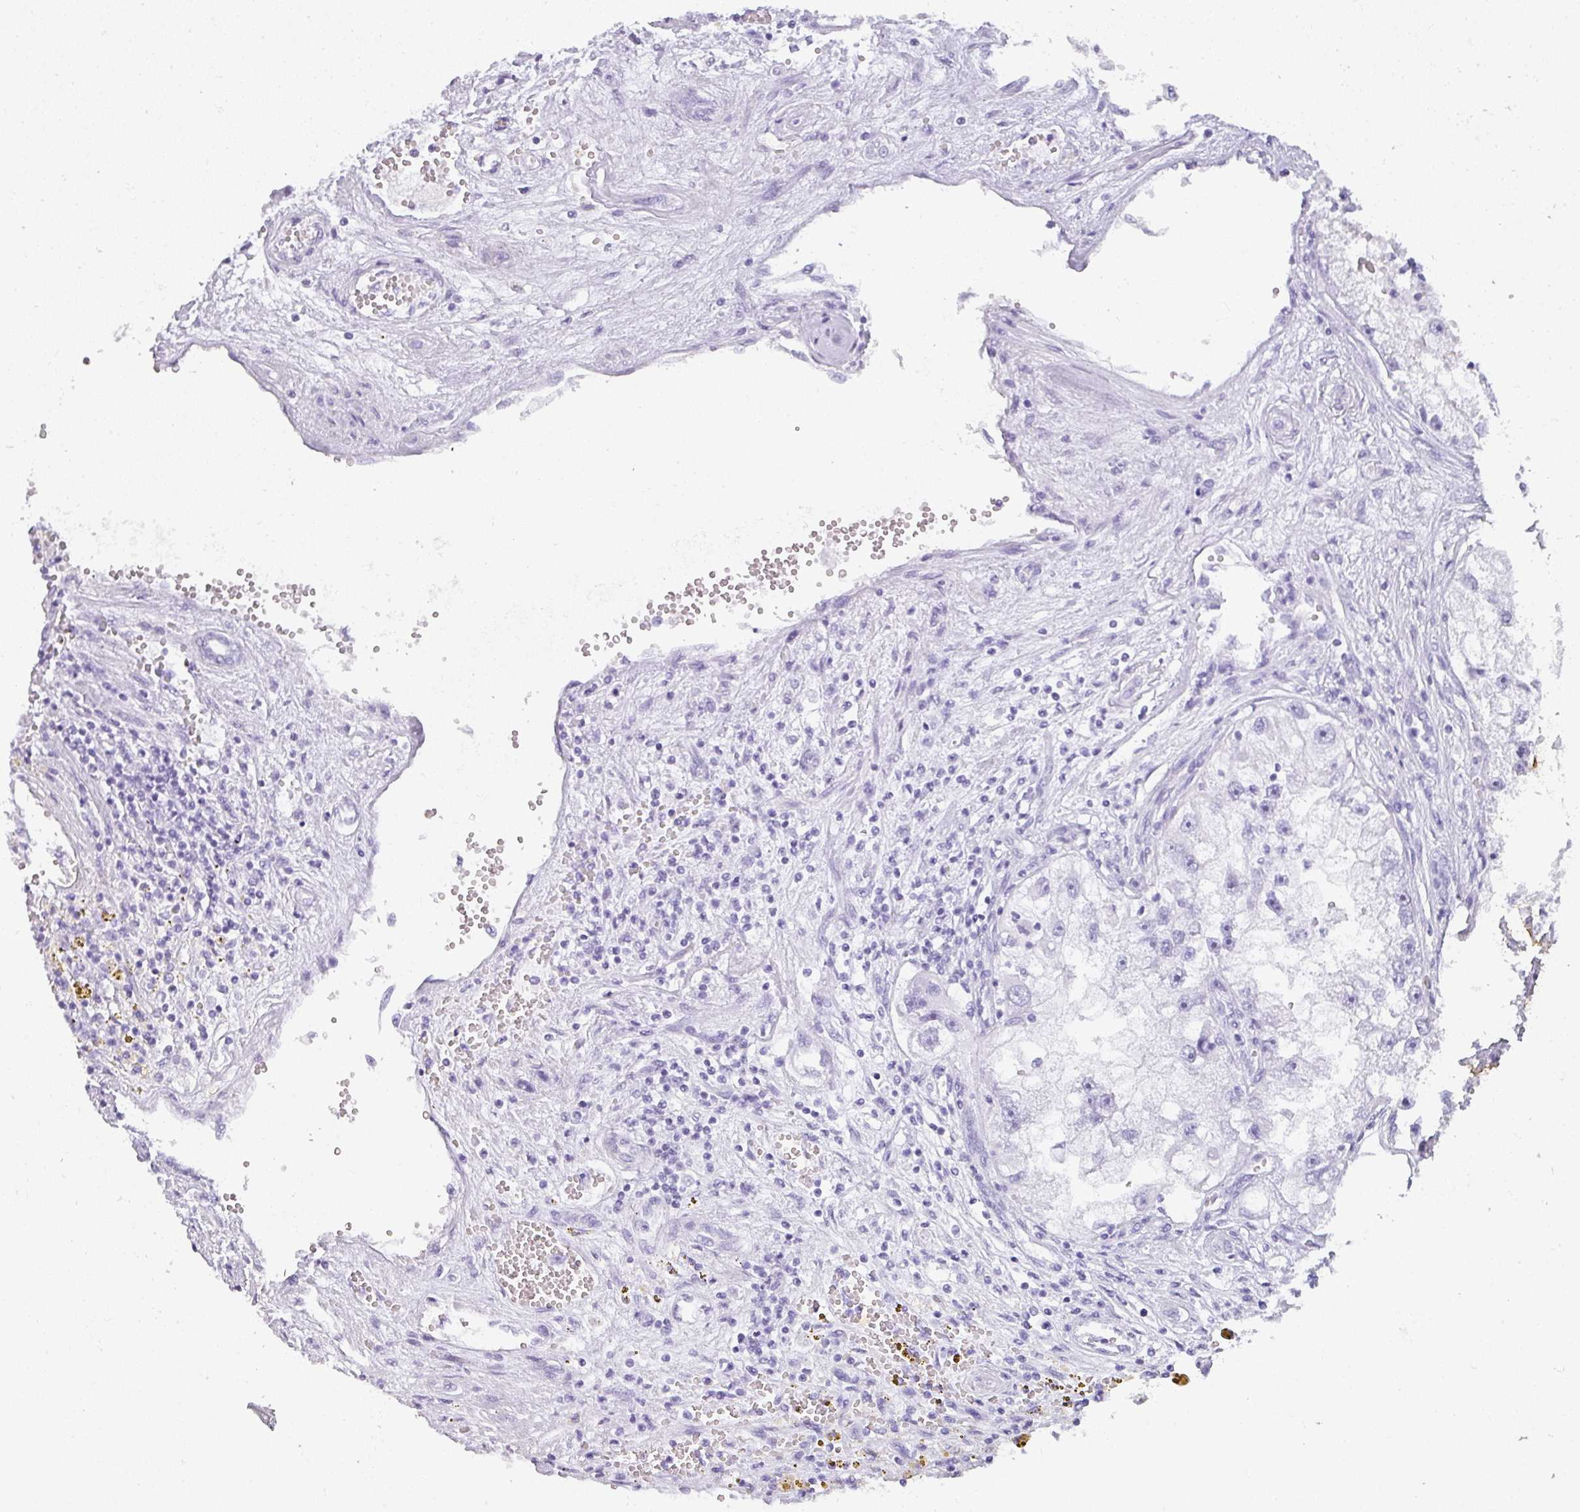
{"staining": {"intensity": "negative", "quantity": "none", "location": "none"}, "tissue": "renal cancer", "cell_type": "Tumor cells", "image_type": "cancer", "snomed": [{"axis": "morphology", "description": "Adenocarcinoma, NOS"}, {"axis": "topography", "description": "Kidney"}], "caption": "This is a photomicrograph of immunohistochemistry (IHC) staining of renal cancer, which shows no expression in tumor cells.", "gene": "RBMY1F", "patient": {"sex": "male", "age": 63}}